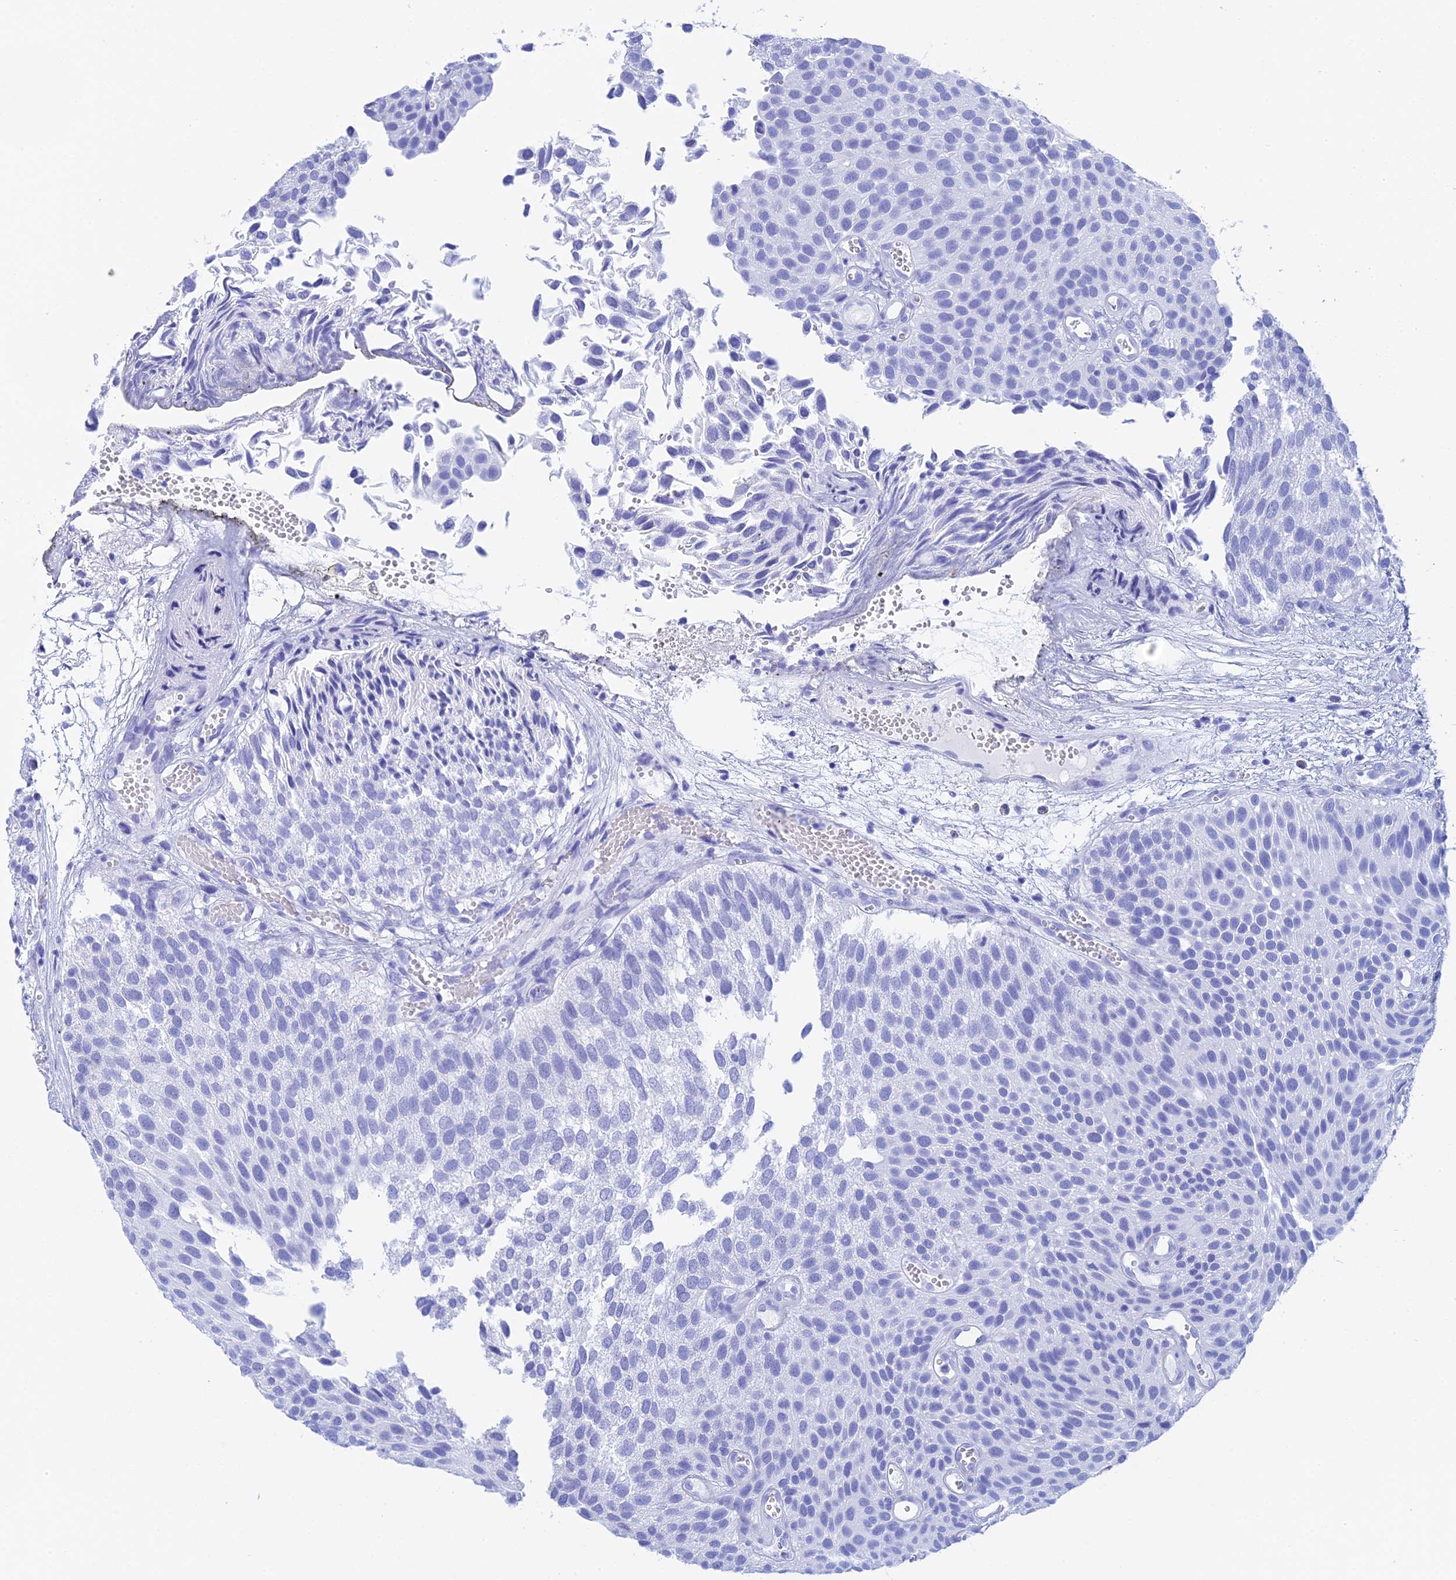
{"staining": {"intensity": "negative", "quantity": "none", "location": "none"}, "tissue": "urothelial cancer", "cell_type": "Tumor cells", "image_type": "cancer", "snomed": [{"axis": "morphology", "description": "Urothelial carcinoma, Low grade"}, {"axis": "topography", "description": "Urinary bladder"}], "caption": "Immunohistochemical staining of urothelial carcinoma (low-grade) displays no significant expression in tumor cells.", "gene": "TEX101", "patient": {"sex": "male", "age": 89}}